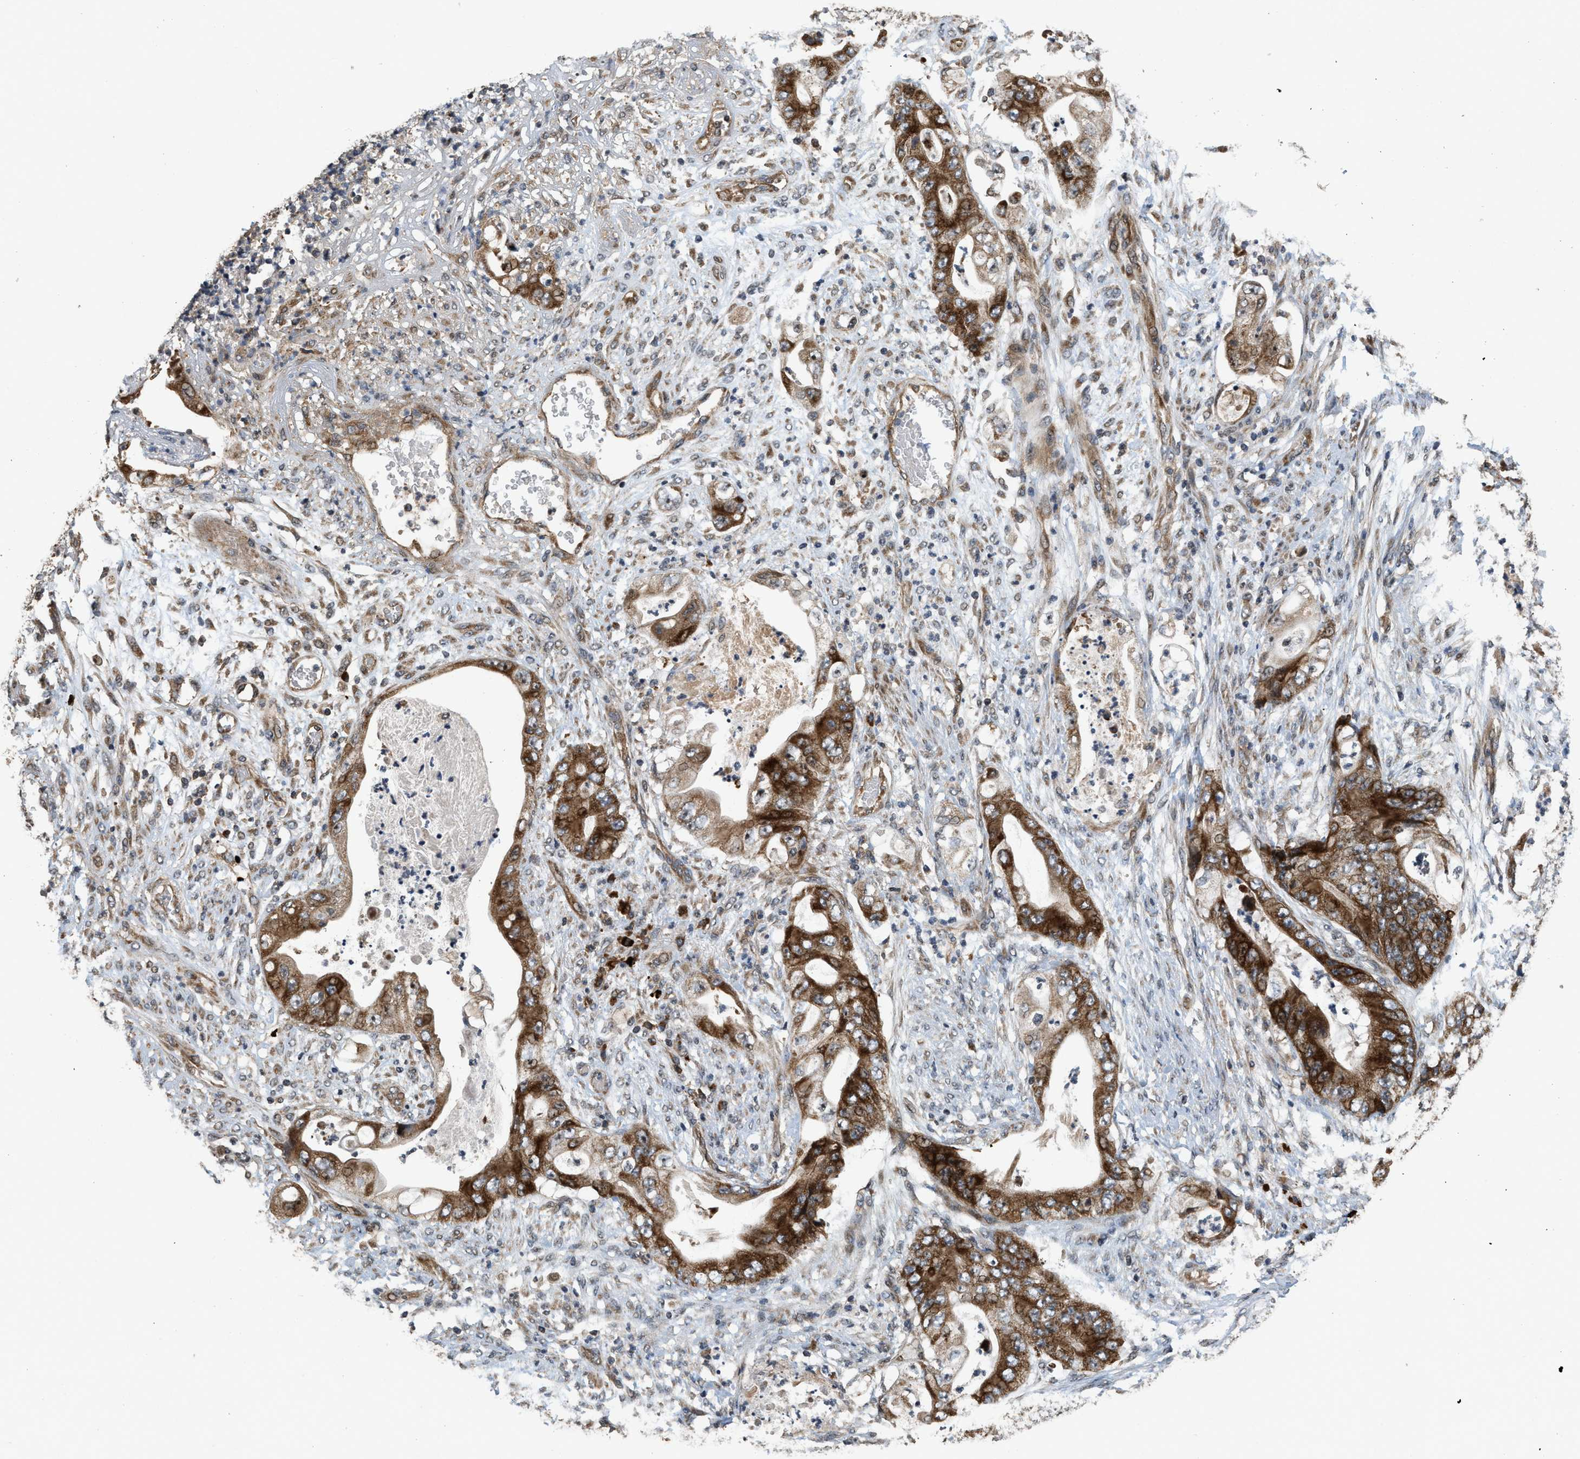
{"staining": {"intensity": "strong", "quantity": ">75%", "location": "cytoplasmic/membranous"}, "tissue": "stomach cancer", "cell_type": "Tumor cells", "image_type": "cancer", "snomed": [{"axis": "morphology", "description": "Adenocarcinoma, NOS"}, {"axis": "topography", "description": "Stomach"}], "caption": "IHC micrograph of human stomach cancer stained for a protein (brown), which reveals high levels of strong cytoplasmic/membranous staining in approximately >75% of tumor cells.", "gene": "ELP2", "patient": {"sex": "female", "age": 73}}